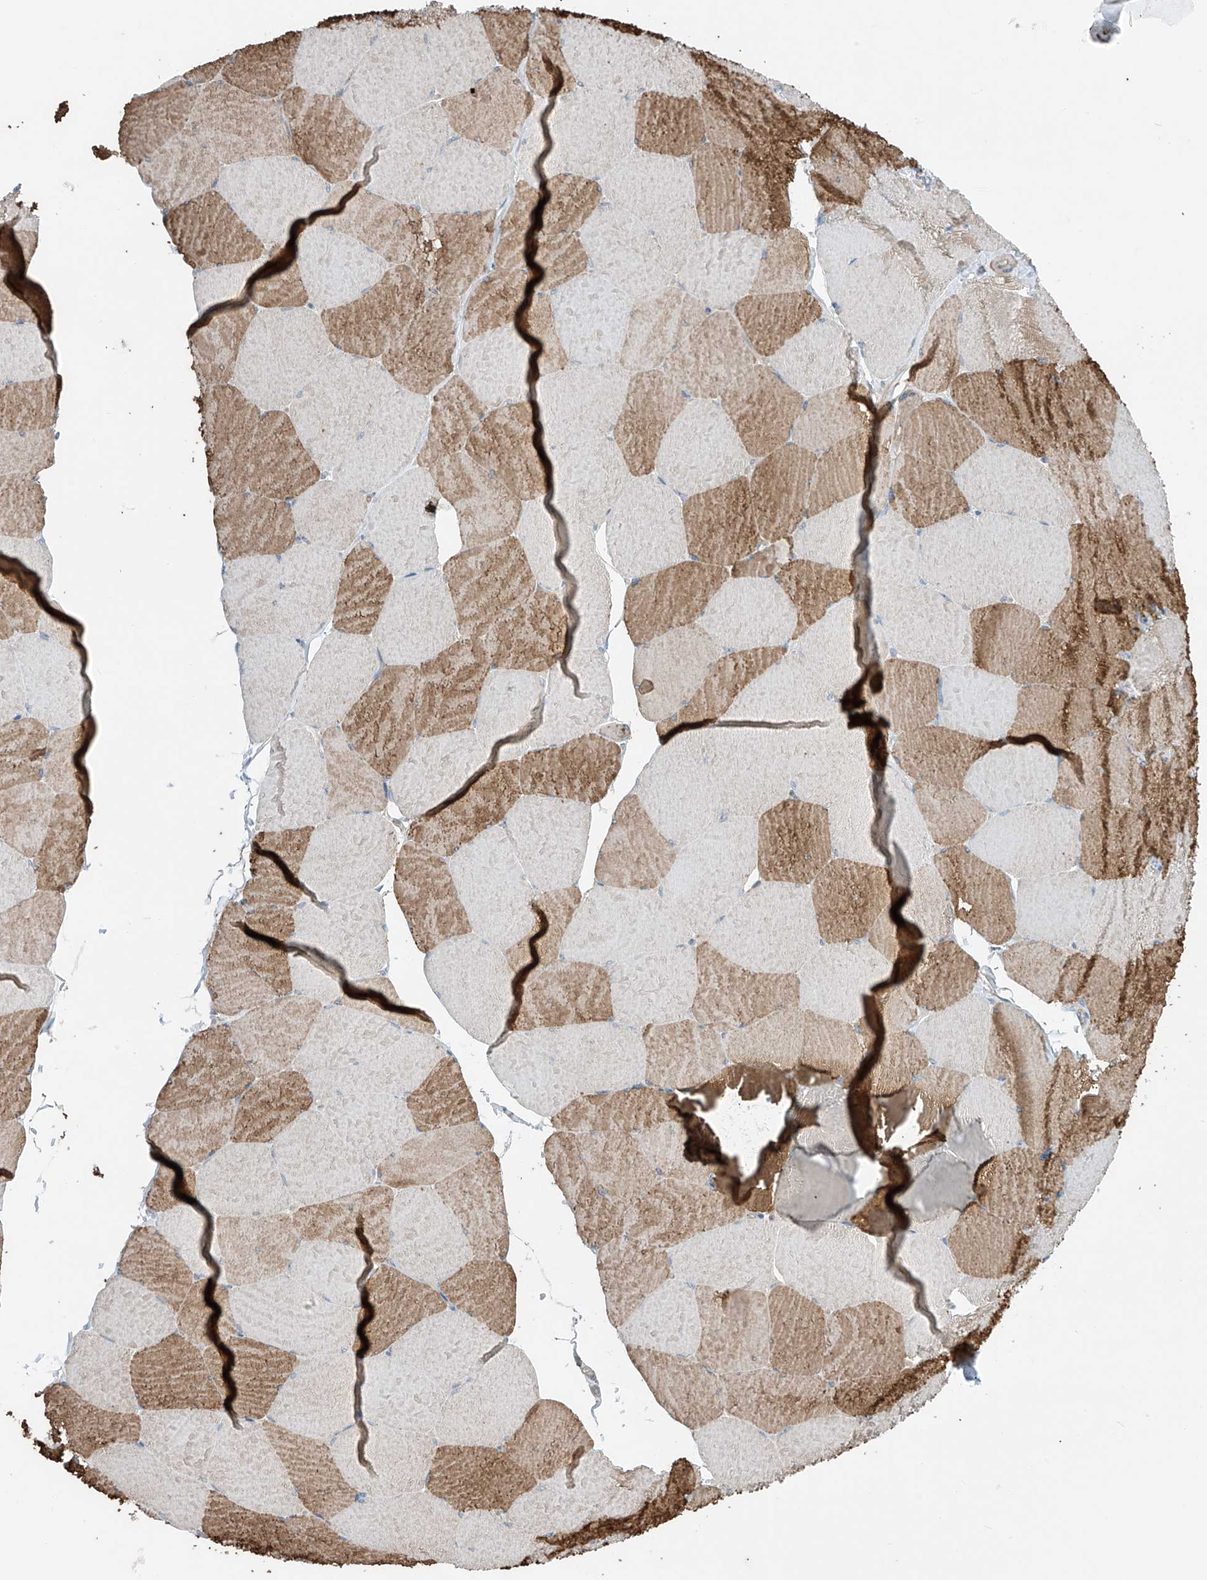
{"staining": {"intensity": "strong", "quantity": "25%-75%", "location": "cytoplasmic/membranous"}, "tissue": "skeletal muscle", "cell_type": "Myocytes", "image_type": "normal", "snomed": [{"axis": "morphology", "description": "Normal tissue, NOS"}, {"axis": "topography", "description": "Skeletal muscle"}, {"axis": "topography", "description": "Head-Neck"}], "caption": "A high amount of strong cytoplasmic/membranous expression is appreciated in approximately 25%-75% of myocytes in benign skeletal muscle. The protein is shown in brown color, while the nuclei are stained blue.", "gene": "SLC1A5", "patient": {"sex": "male", "age": 66}}